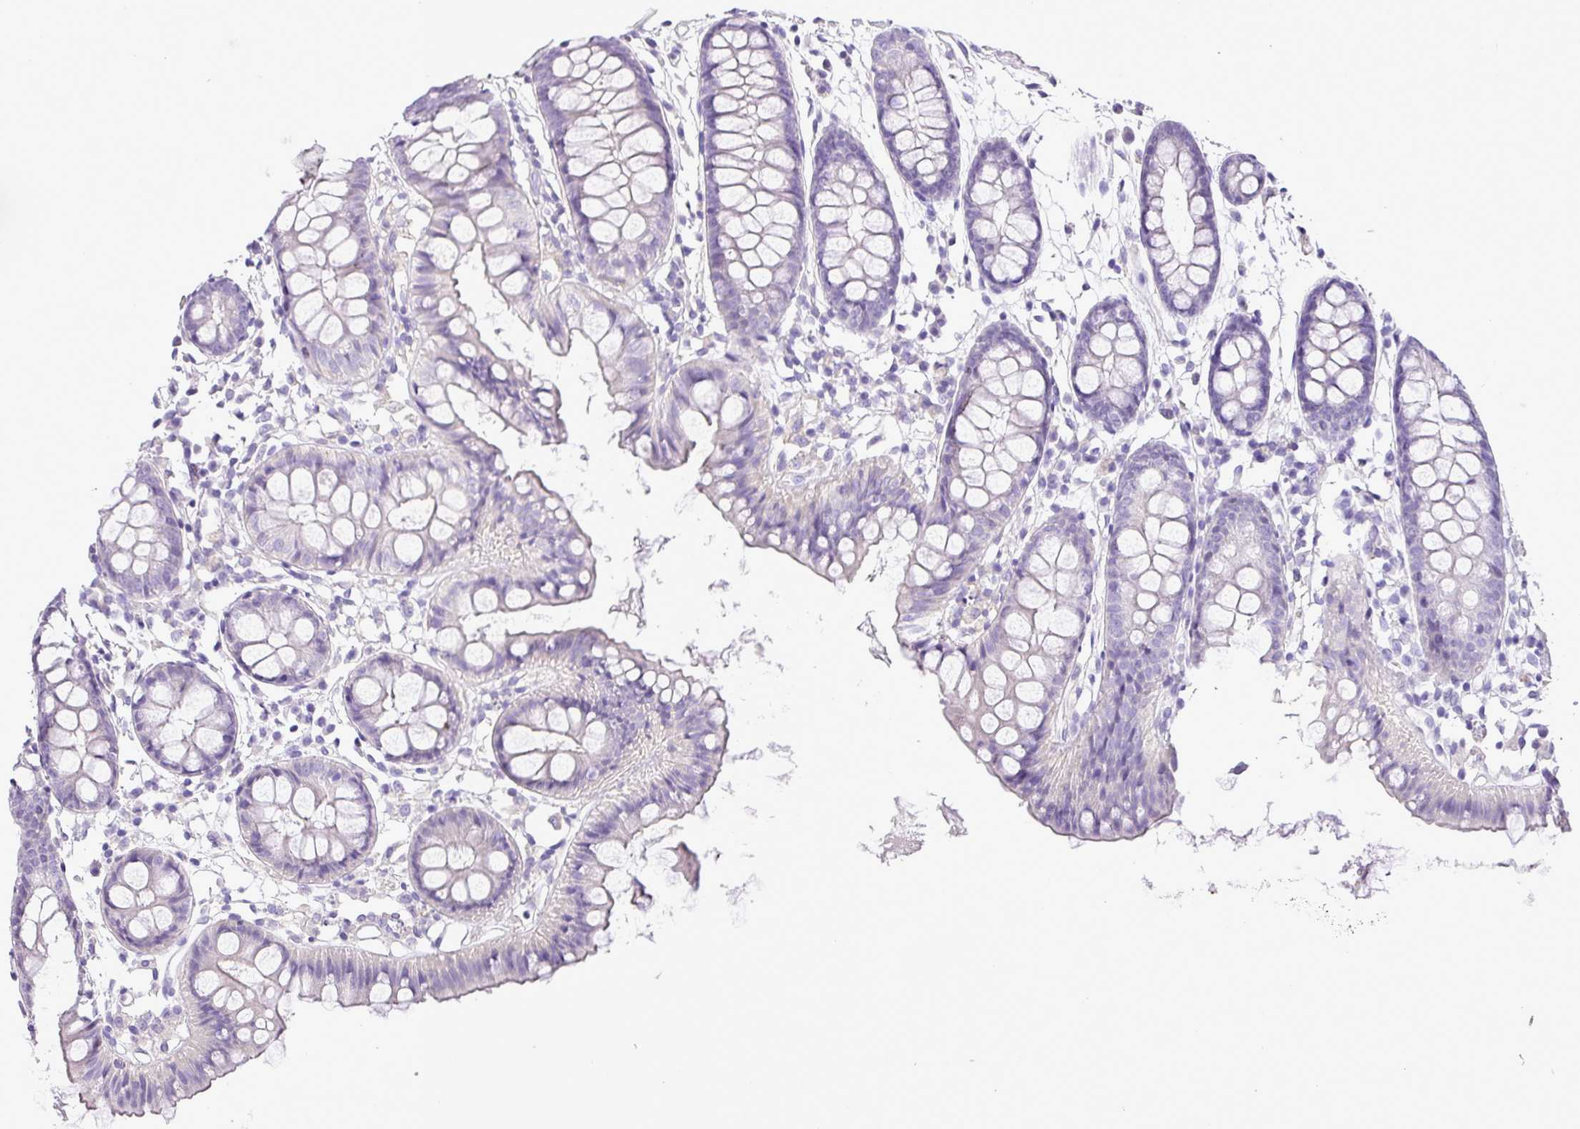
{"staining": {"intensity": "negative", "quantity": "none", "location": "none"}, "tissue": "colon", "cell_type": "Endothelial cells", "image_type": "normal", "snomed": [{"axis": "morphology", "description": "Normal tissue, NOS"}, {"axis": "topography", "description": "Colon"}], "caption": "Immunohistochemistry (IHC) image of normal colon: human colon stained with DAB demonstrates no significant protein positivity in endothelial cells.", "gene": "ZNF334", "patient": {"sex": "female", "age": 84}}